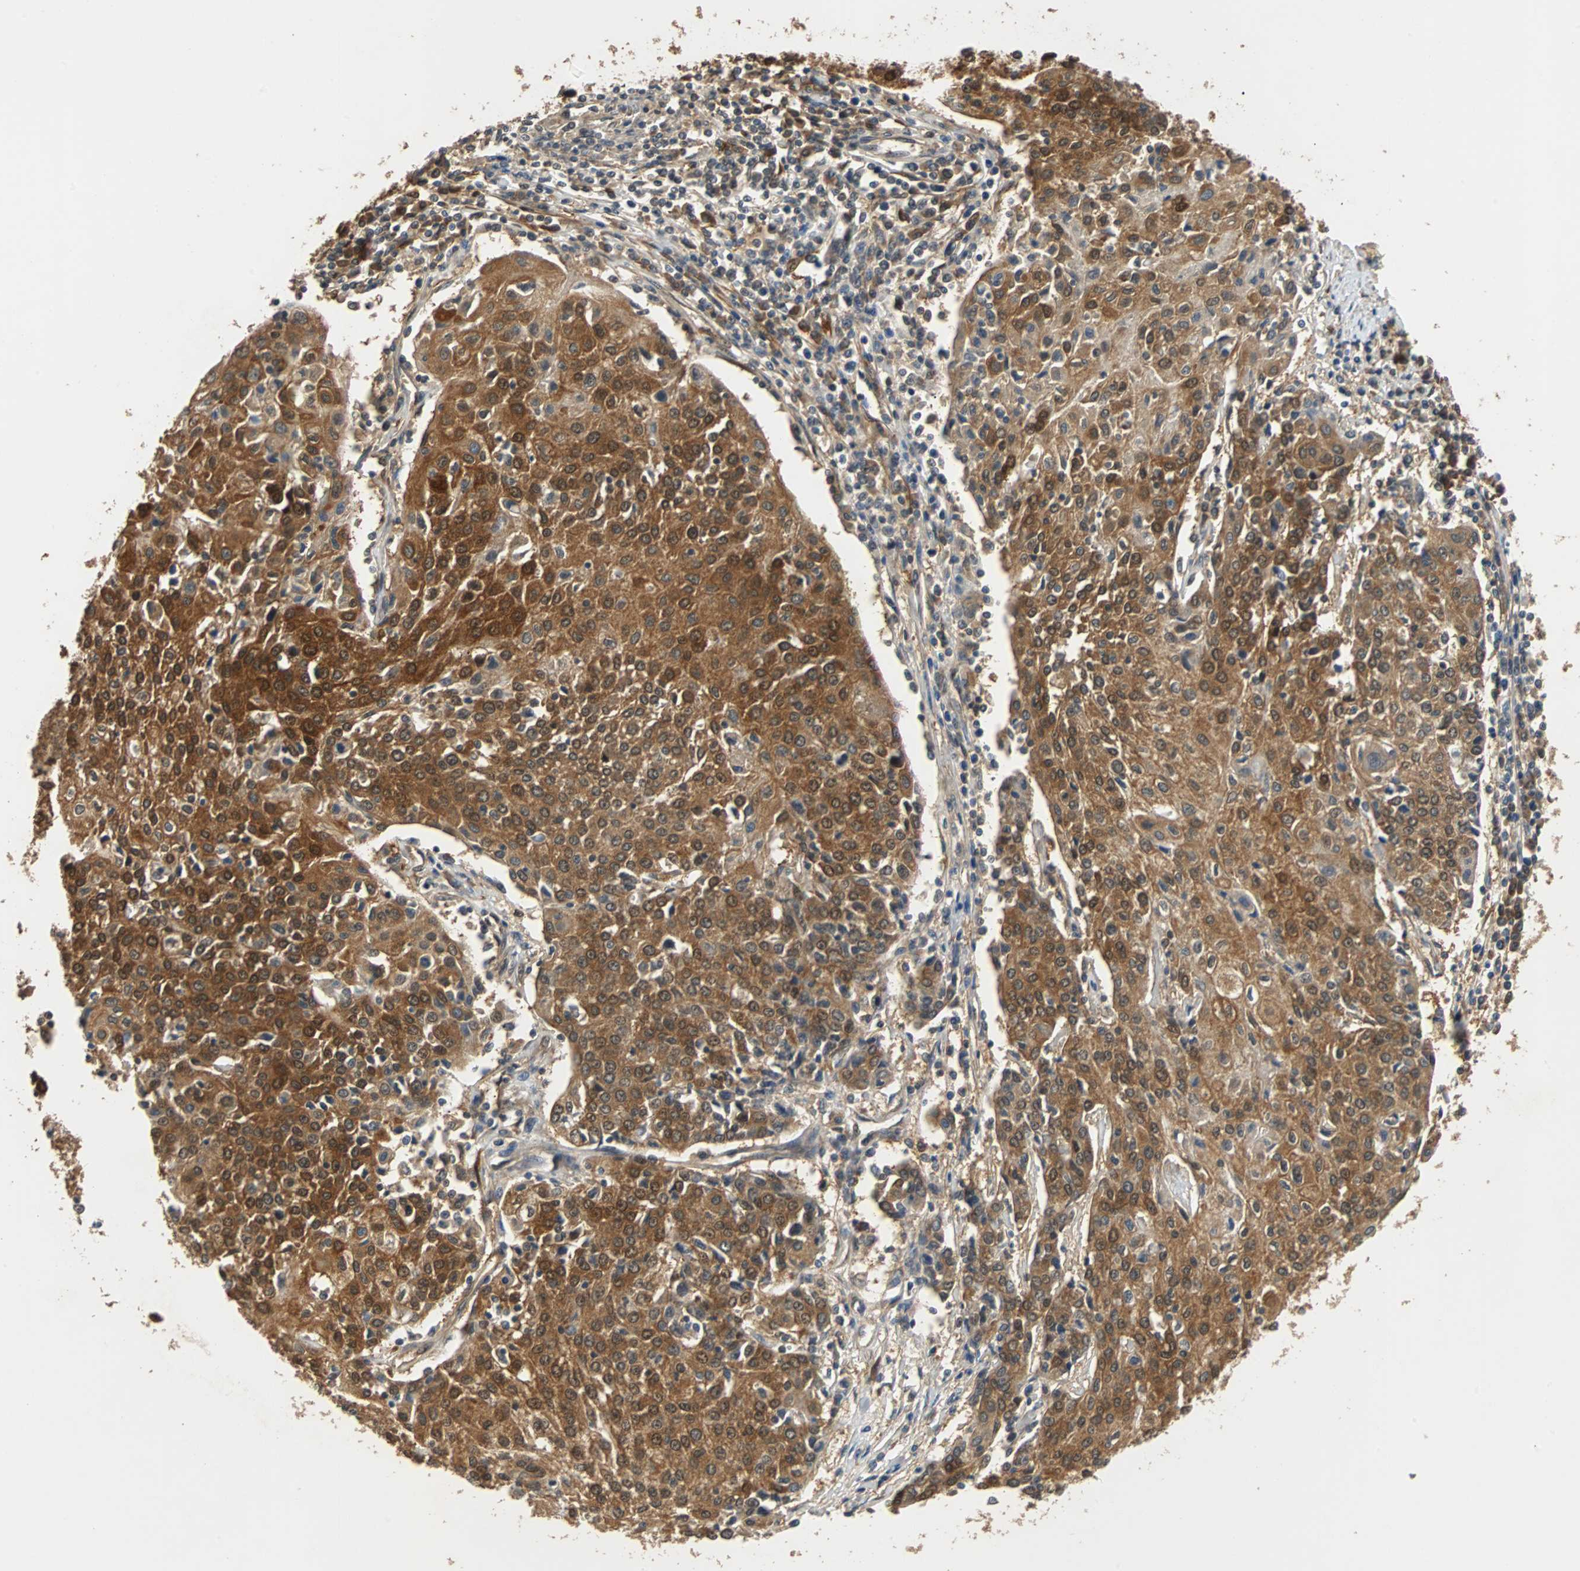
{"staining": {"intensity": "strong", "quantity": ">75%", "location": "cytoplasmic/membranous,nuclear"}, "tissue": "urothelial cancer", "cell_type": "Tumor cells", "image_type": "cancer", "snomed": [{"axis": "morphology", "description": "Urothelial carcinoma, High grade"}, {"axis": "topography", "description": "Urinary bladder"}], "caption": "The micrograph shows a brown stain indicating the presence of a protein in the cytoplasmic/membranous and nuclear of tumor cells in high-grade urothelial carcinoma.", "gene": "PRDX6", "patient": {"sex": "female", "age": 85}}